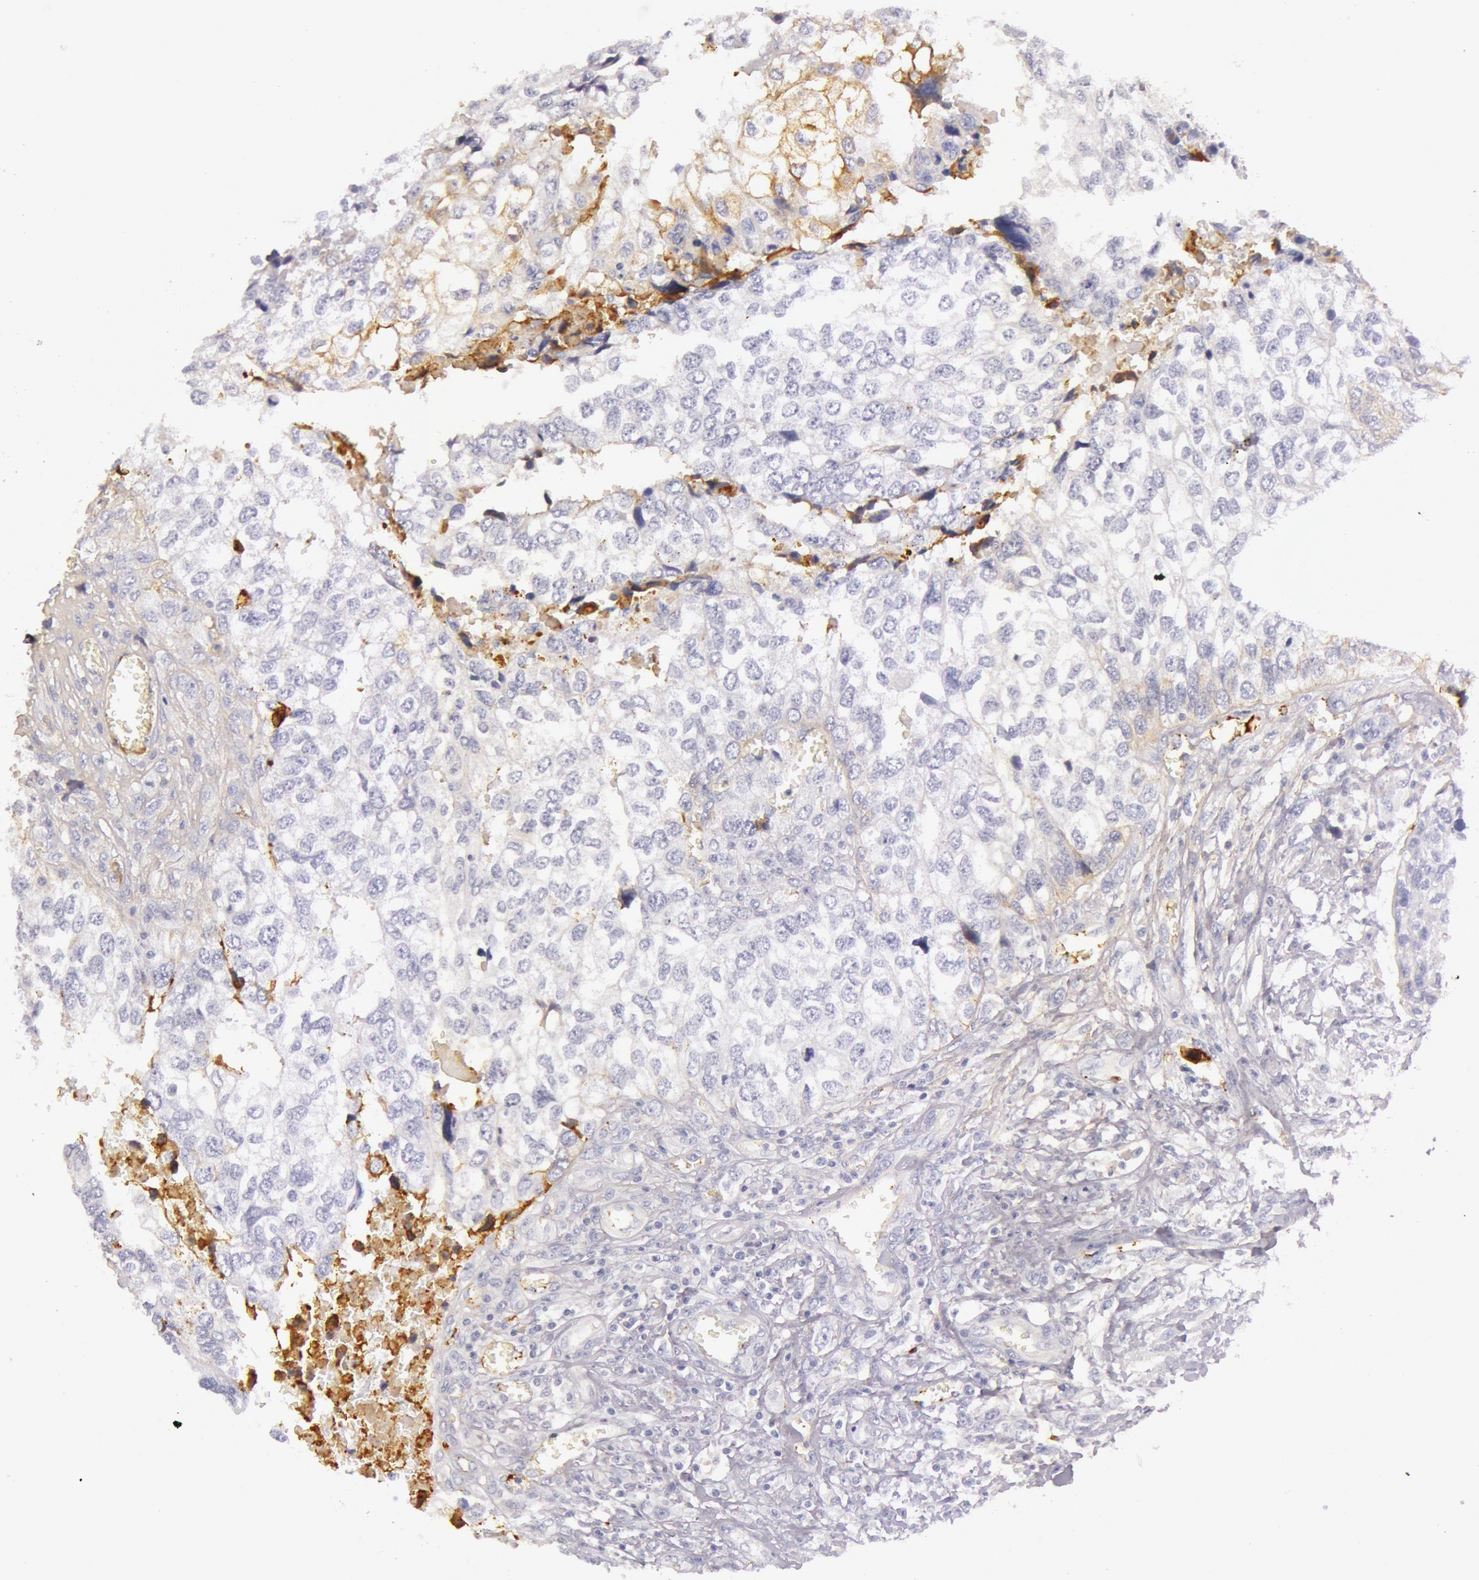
{"staining": {"intensity": "negative", "quantity": "none", "location": "none"}, "tissue": "breast cancer", "cell_type": "Tumor cells", "image_type": "cancer", "snomed": [{"axis": "morphology", "description": "Neoplasm, malignant, NOS"}, {"axis": "topography", "description": "Breast"}], "caption": "Breast cancer (malignant neoplasm) was stained to show a protein in brown. There is no significant positivity in tumor cells. (Stains: DAB (3,3'-diaminobenzidine) immunohistochemistry (IHC) with hematoxylin counter stain, Microscopy: brightfield microscopy at high magnification).", "gene": "C4BPA", "patient": {"sex": "female", "age": 50}}